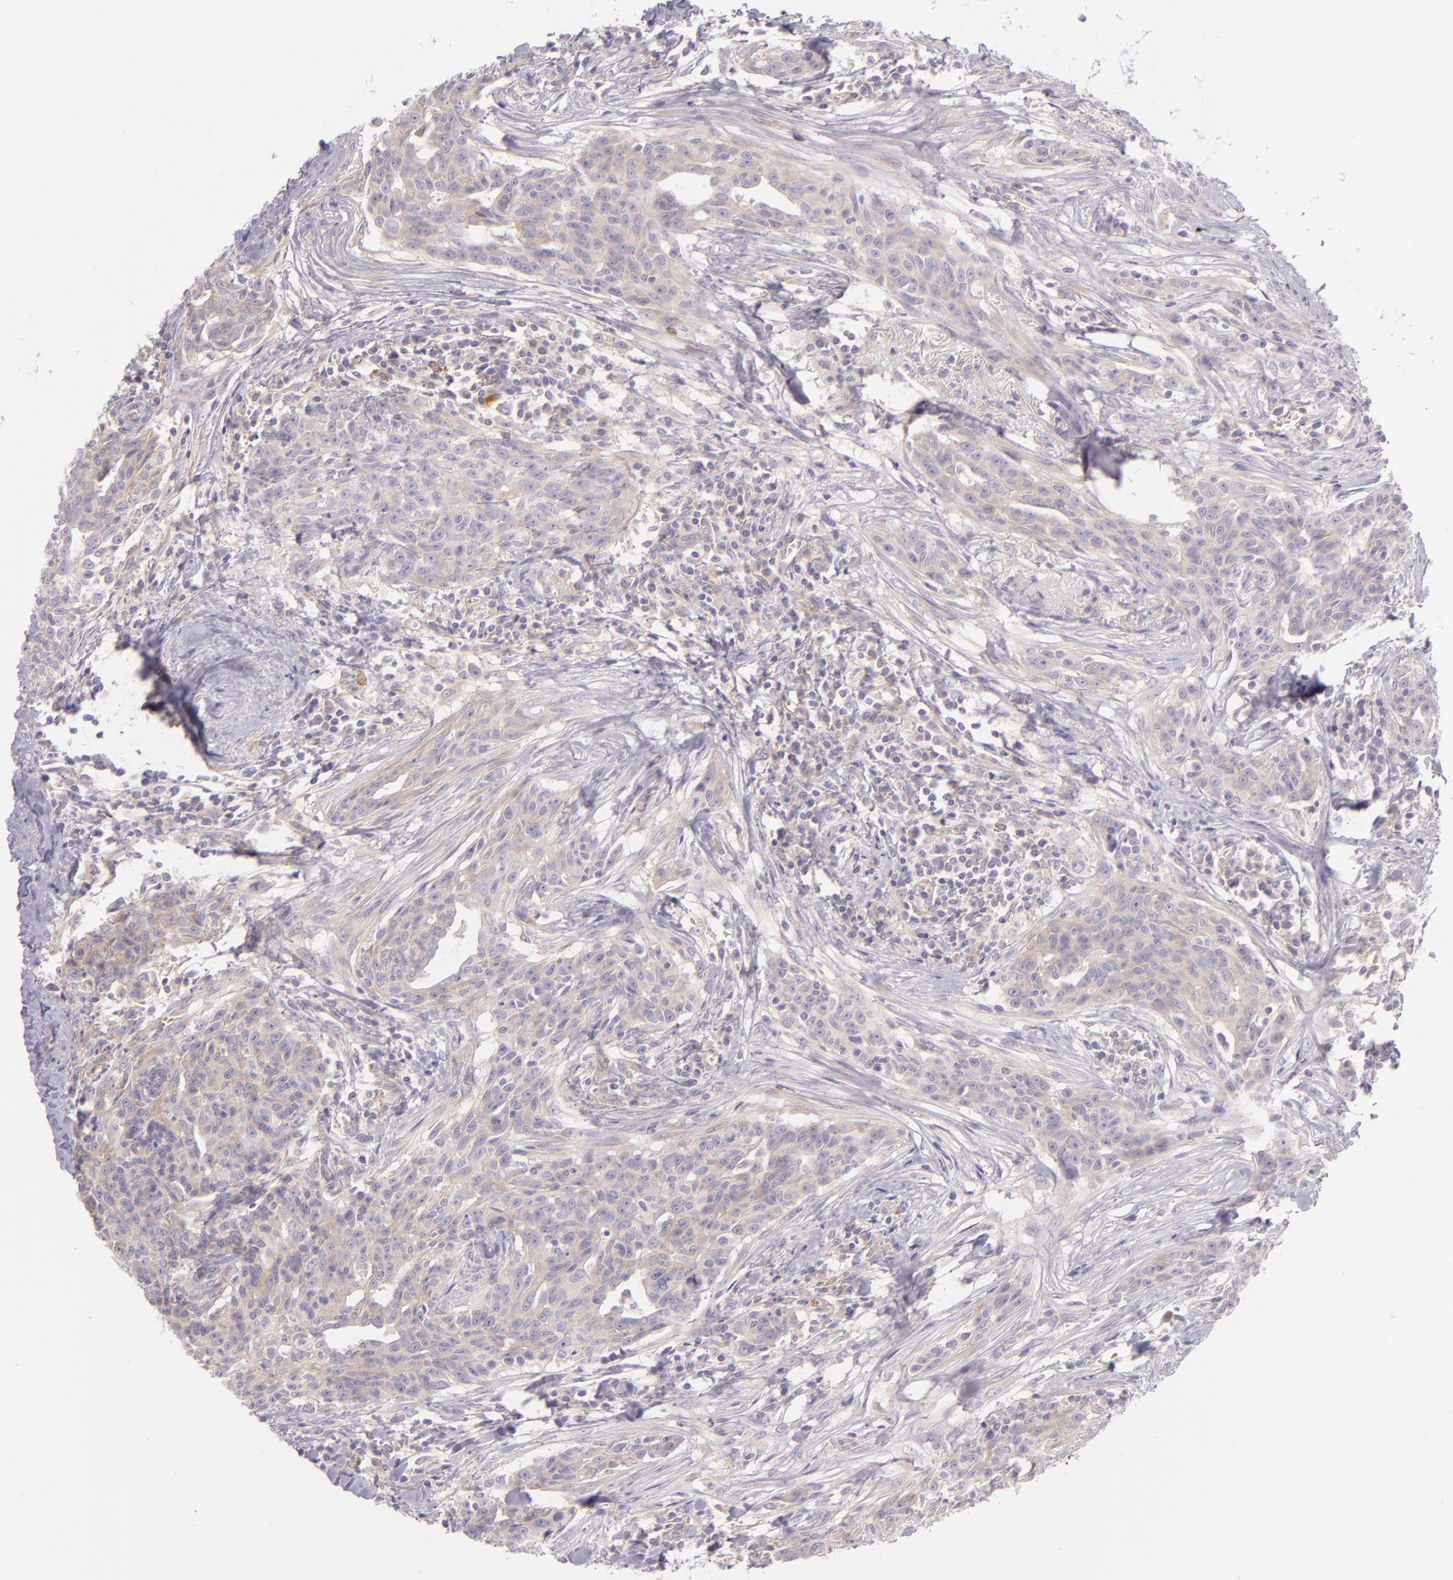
{"staining": {"intensity": "weak", "quantity": "25%-75%", "location": "cytoplasmic/membranous"}, "tissue": "breast cancer", "cell_type": "Tumor cells", "image_type": "cancer", "snomed": [{"axis": "morphology", "description": "Duct carcinoma"}, {"axis": "topography", "description": "Breast"}], "caption": "The immunohistochemical stain labels weak cytoplasmic/membranous expression in tumor cells of breast intraductal carcinoma tissue.", "gene": "ZC3H7B", "patient": {"sex": "female", "age": 50}}